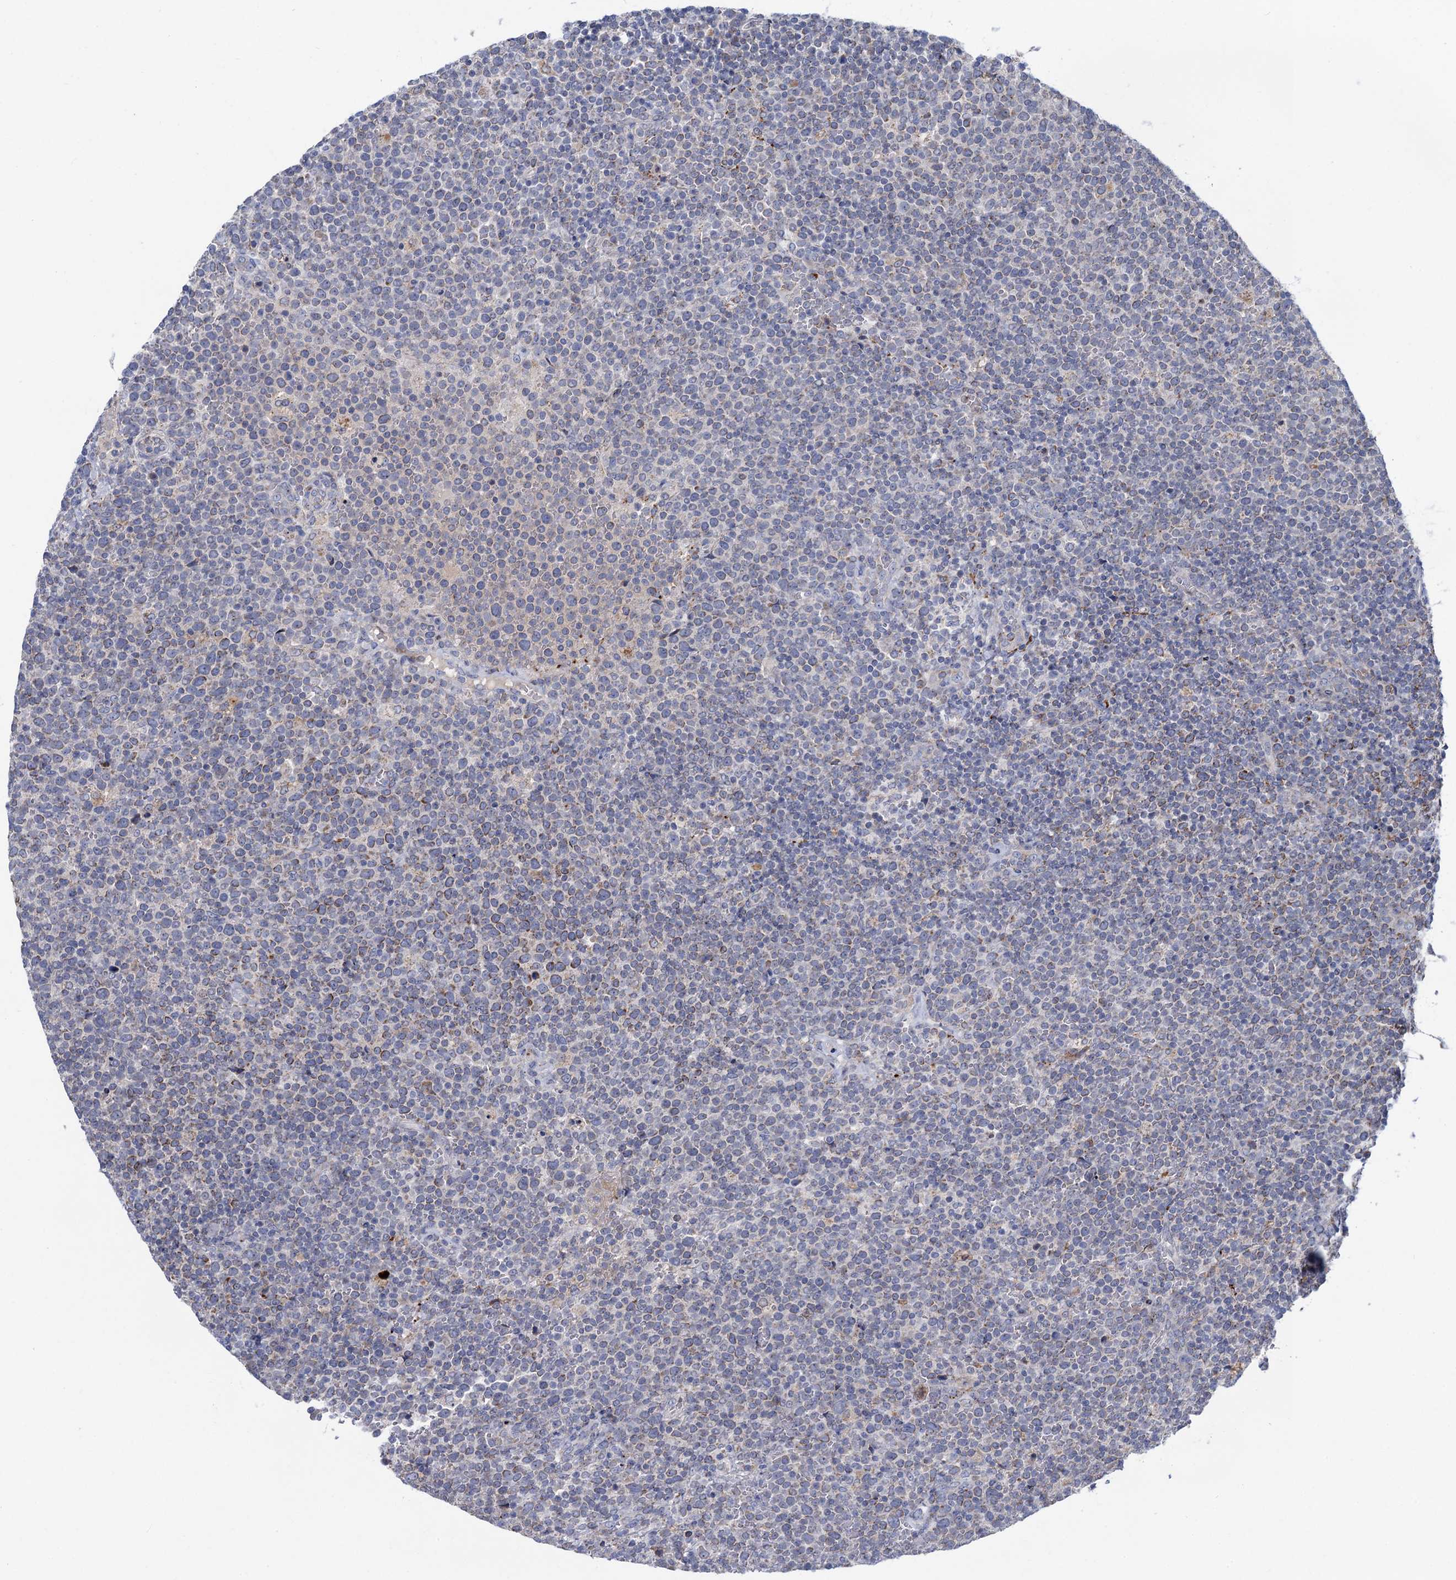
{"staining": {"intensity": "weak", "quantity": "25%-75%", "location": "cytoplasmic/membranous"}, "tissue": "lymphoma", "cell_type": "Tumor cells", "image_type": "cancer", "snomed": [{"axis": "morphology", "description": "Malignant lymphoma, non-Hodgkin's type, High grade"}, {"axis": "topography", "description": "Lymph node"}], "caption": "Tumor cells demonstrate low levels of weak cytoplasmic/membranous staining in about 25%-75% of cells in high-grade malignant lymphoma, non-Hodgkin's type. The staining was performed using DAB to visualize the protein expression in brown, while the nuclei were stained in blue with hematoxylin (Magnification: 20x).", "gene": "ANKS3", "patient": {"sex": "male", "age": 61}}